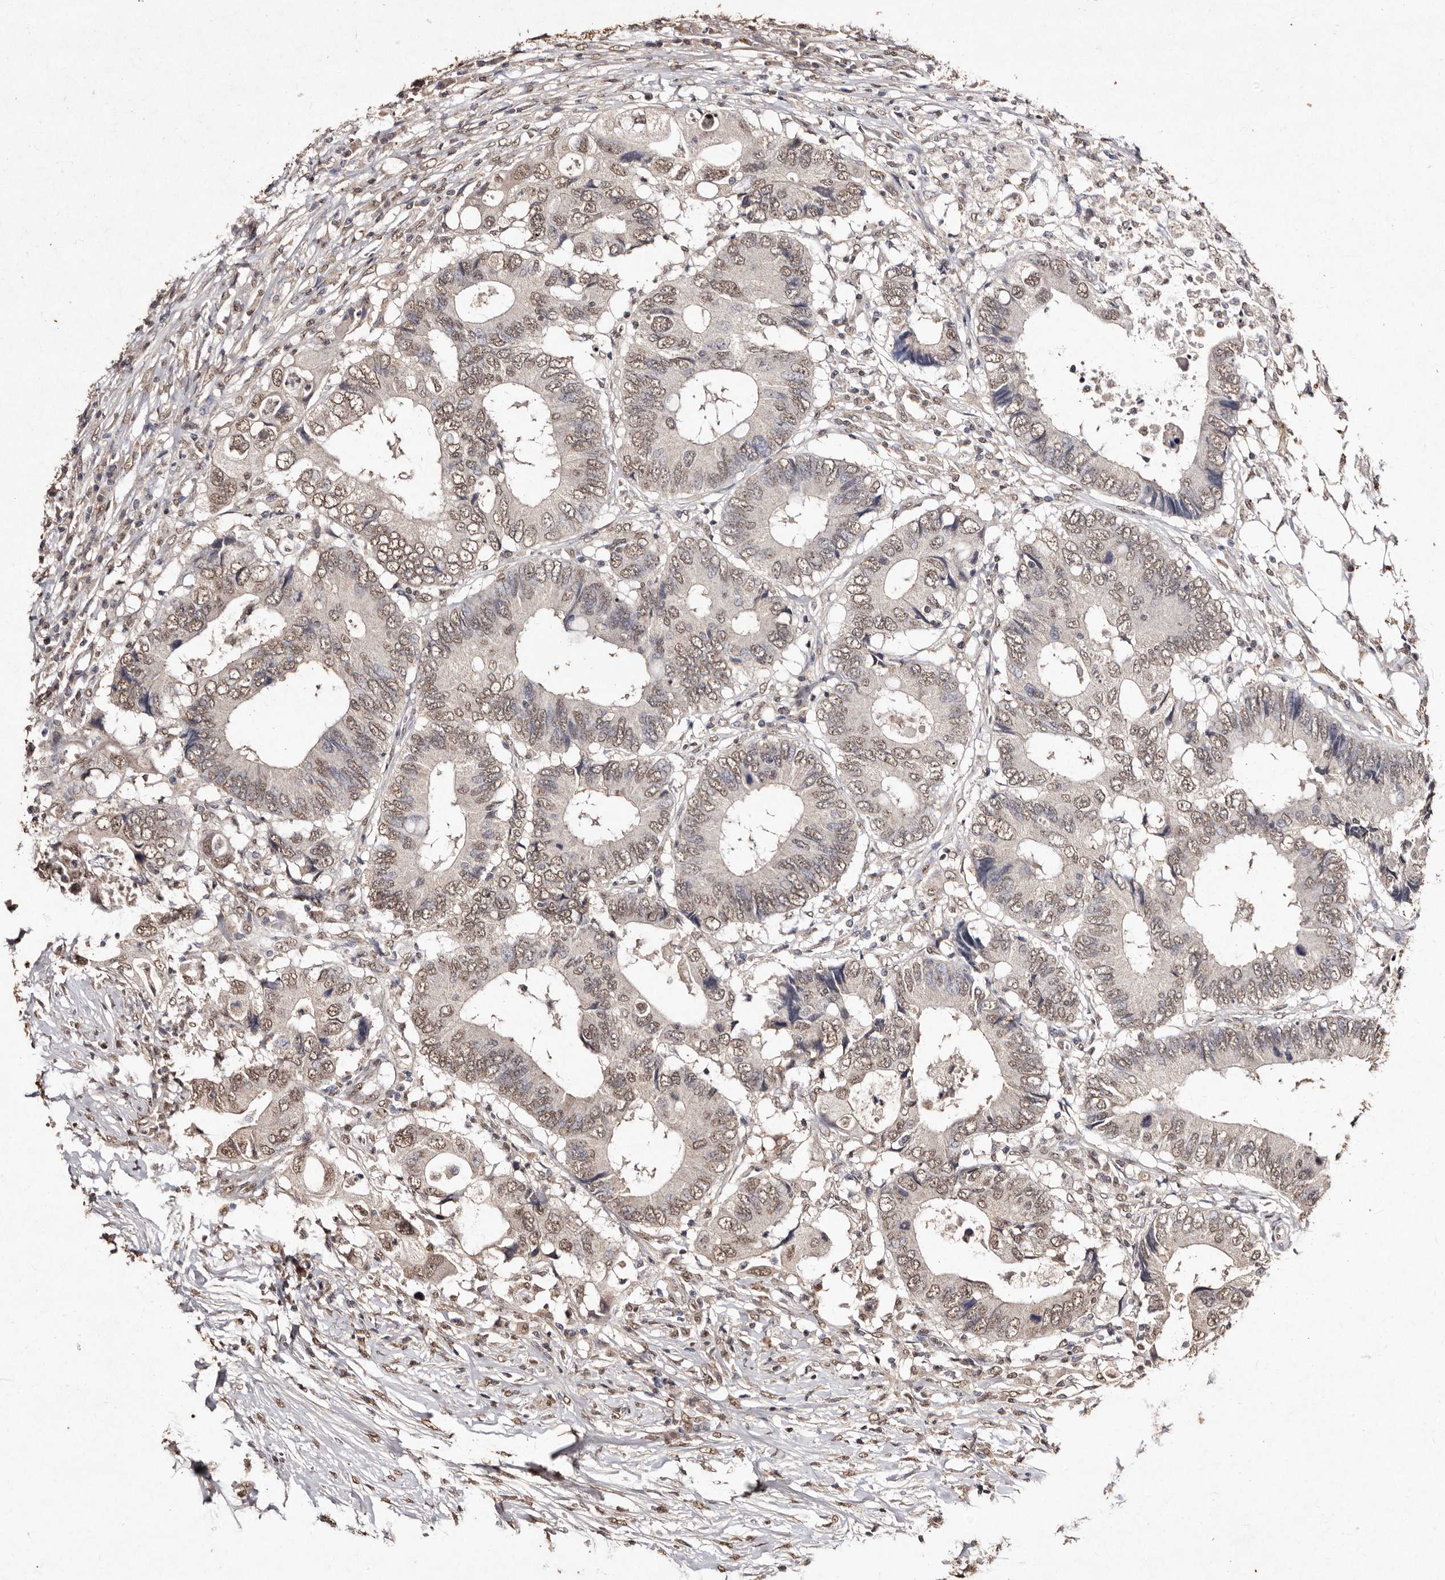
{"staining": {"intensity": "moderate", "quantity": ">75%", "location": "nuclear"}, "tissue": "colorectal cancer", "cell_type": "Tumor cells", "image_type": "cancer", "snomed": [{"axis": "morphology", "description": "Adenocarcinoma, NOS"}, {"axis": "topography", "description": "Colon"}], "caption": "A brown stain shows moderate nuclear positivity of a protein in colorectal cancer (adenocarcinoma) tumor cells. (DAB IHC with brightfield microscopy, high magnification).", "gene": "ERBB4", "patient": {"sex": "male", "age": 71}}